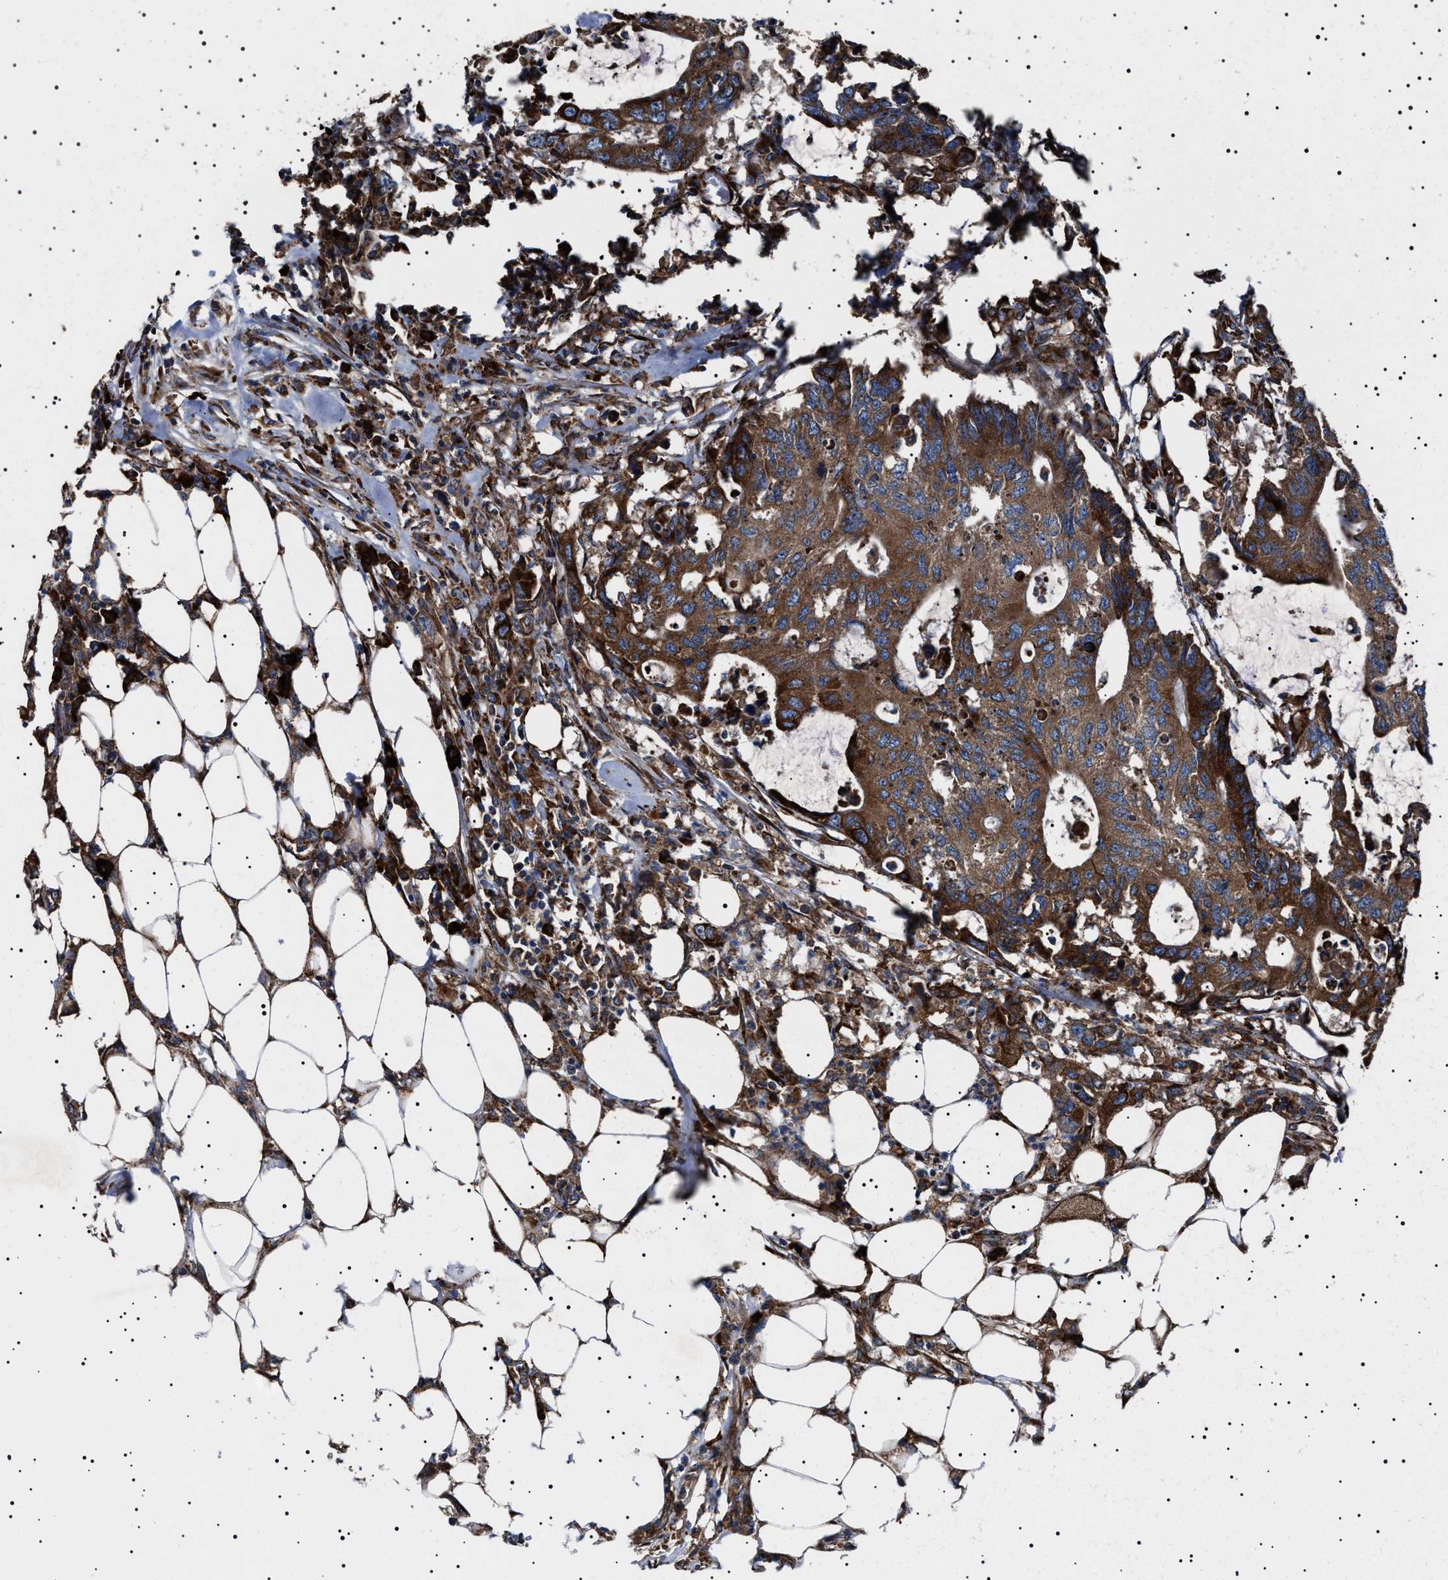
{"staining": {"intensity": "moderate", "quantity": ">75%", "location": "cytoplasmic/membranous"}, "tissue": "colorectal cancer", "cell_type": "Tumor cells", "image_type": "cancer", "snomed": [{"axis": "morphology", "description": "Adenocarcinoma, NOS"}, {"axis": "topography", "description": "Colon"}], "caption": "Human colorectal adenocarcinoma stained for a protein (brown) demonstrates moderate cytoplasmic/membranous positive staining in about >75% of tumor cells.", "gene": "TOP1MT", "patient": {"sex": "male", "age": 71}}